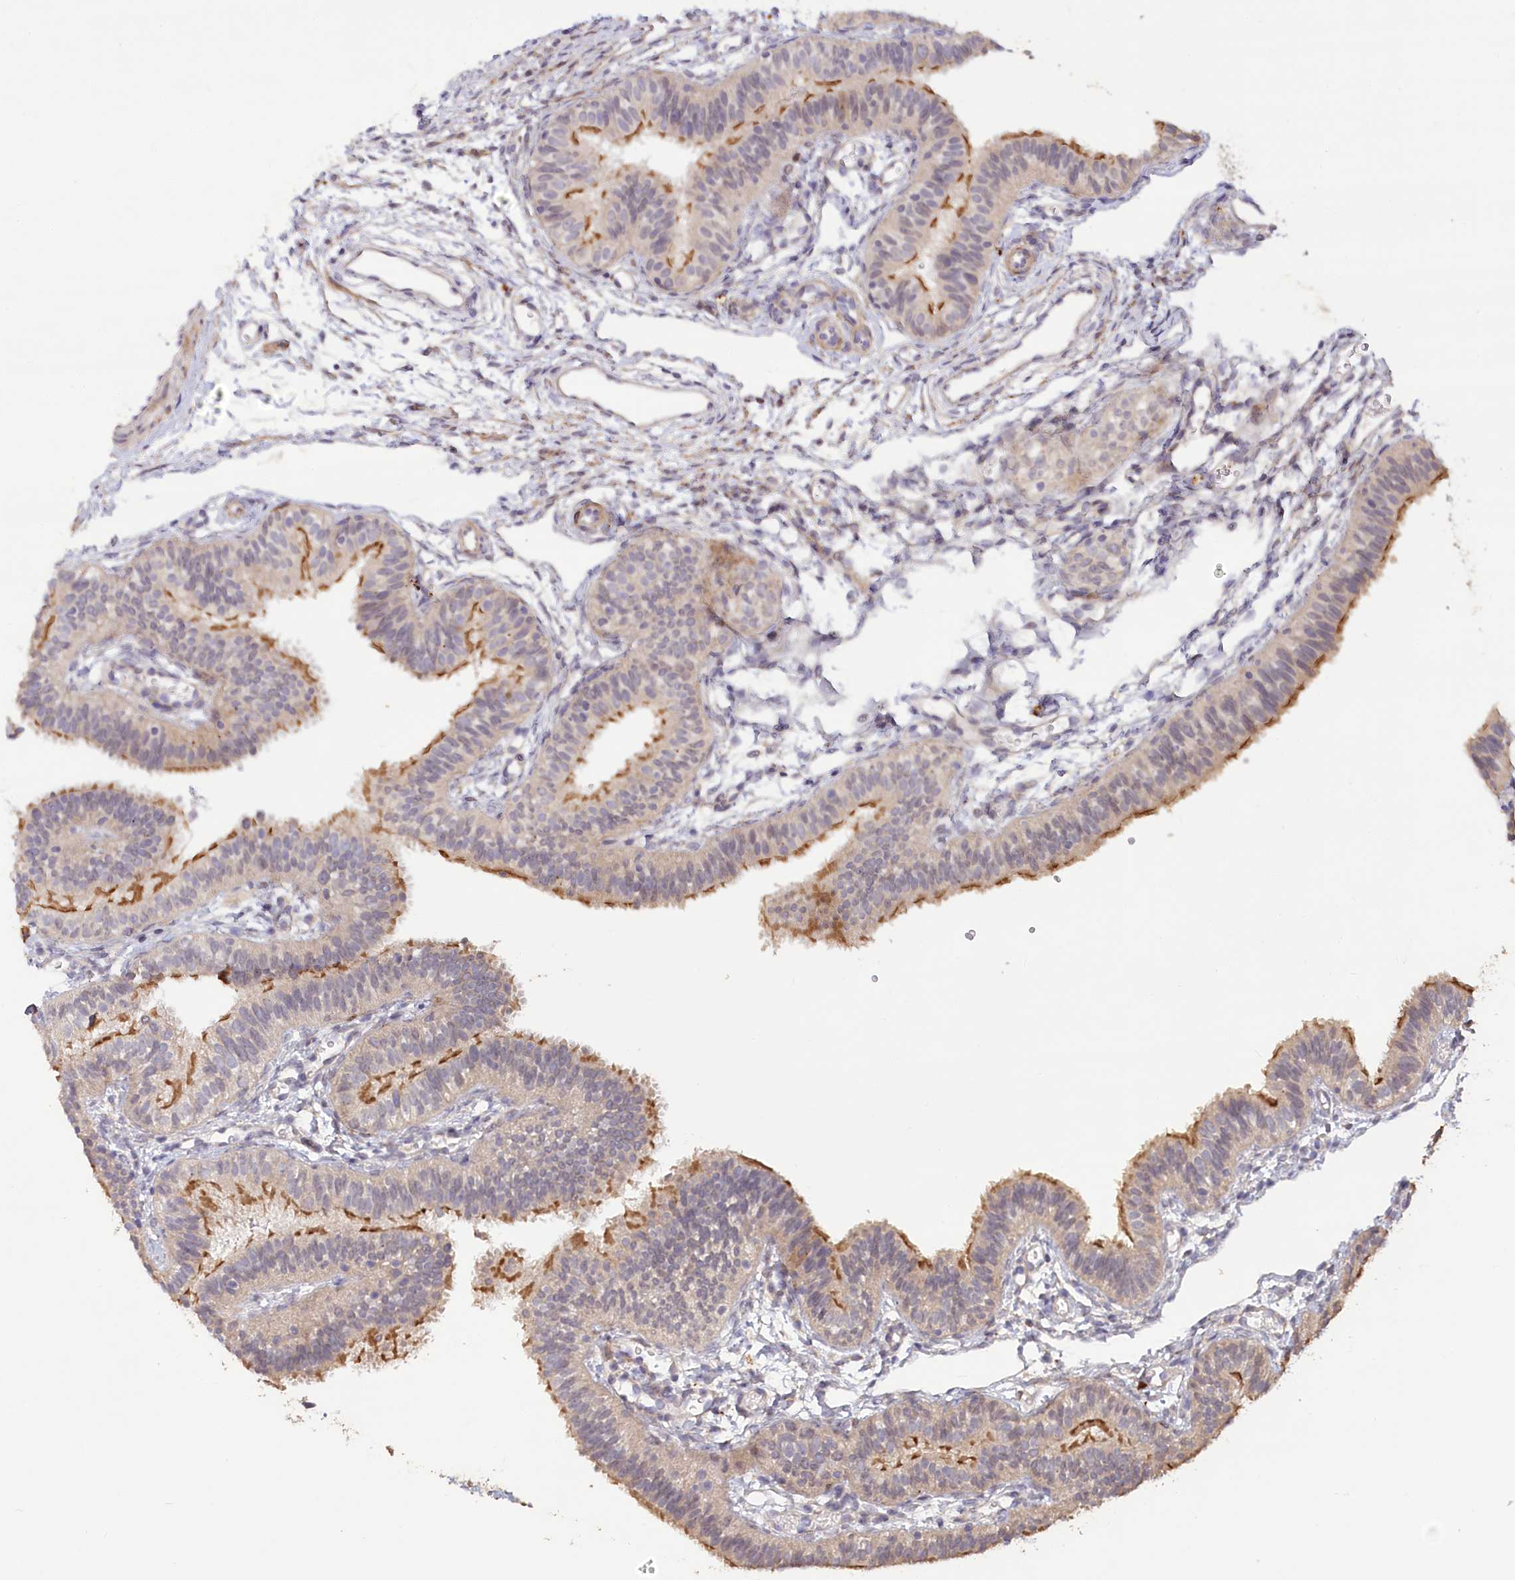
{"staining": {"intensity": "moderate", "quantity": "25%-75%", "location": "cytoplasmic/membranous"}, "tissue": "fallopian tube", "cell_type": "Glandular cells", "image_type": "normal", "snomed": [{"axis": "morphology", "description": "Normal tissue, NOS"}, {"axis": "topography", "description": "Fallopian tube"}], "caption": "A medium amount of moderate cytoplasmic/membranous positivity is identified in about 25%-75% of glandular cells in benign fallopian tube. The staining was performed using DAB (3,3'-diaminobenzidine) to visualize the protein expression in brown, while the nuclei were stained in blue with hematoxylin (Magnification: 20x).", "gene": "IRAK1BP1", "patient": {"sex": "female", "age": 35}}